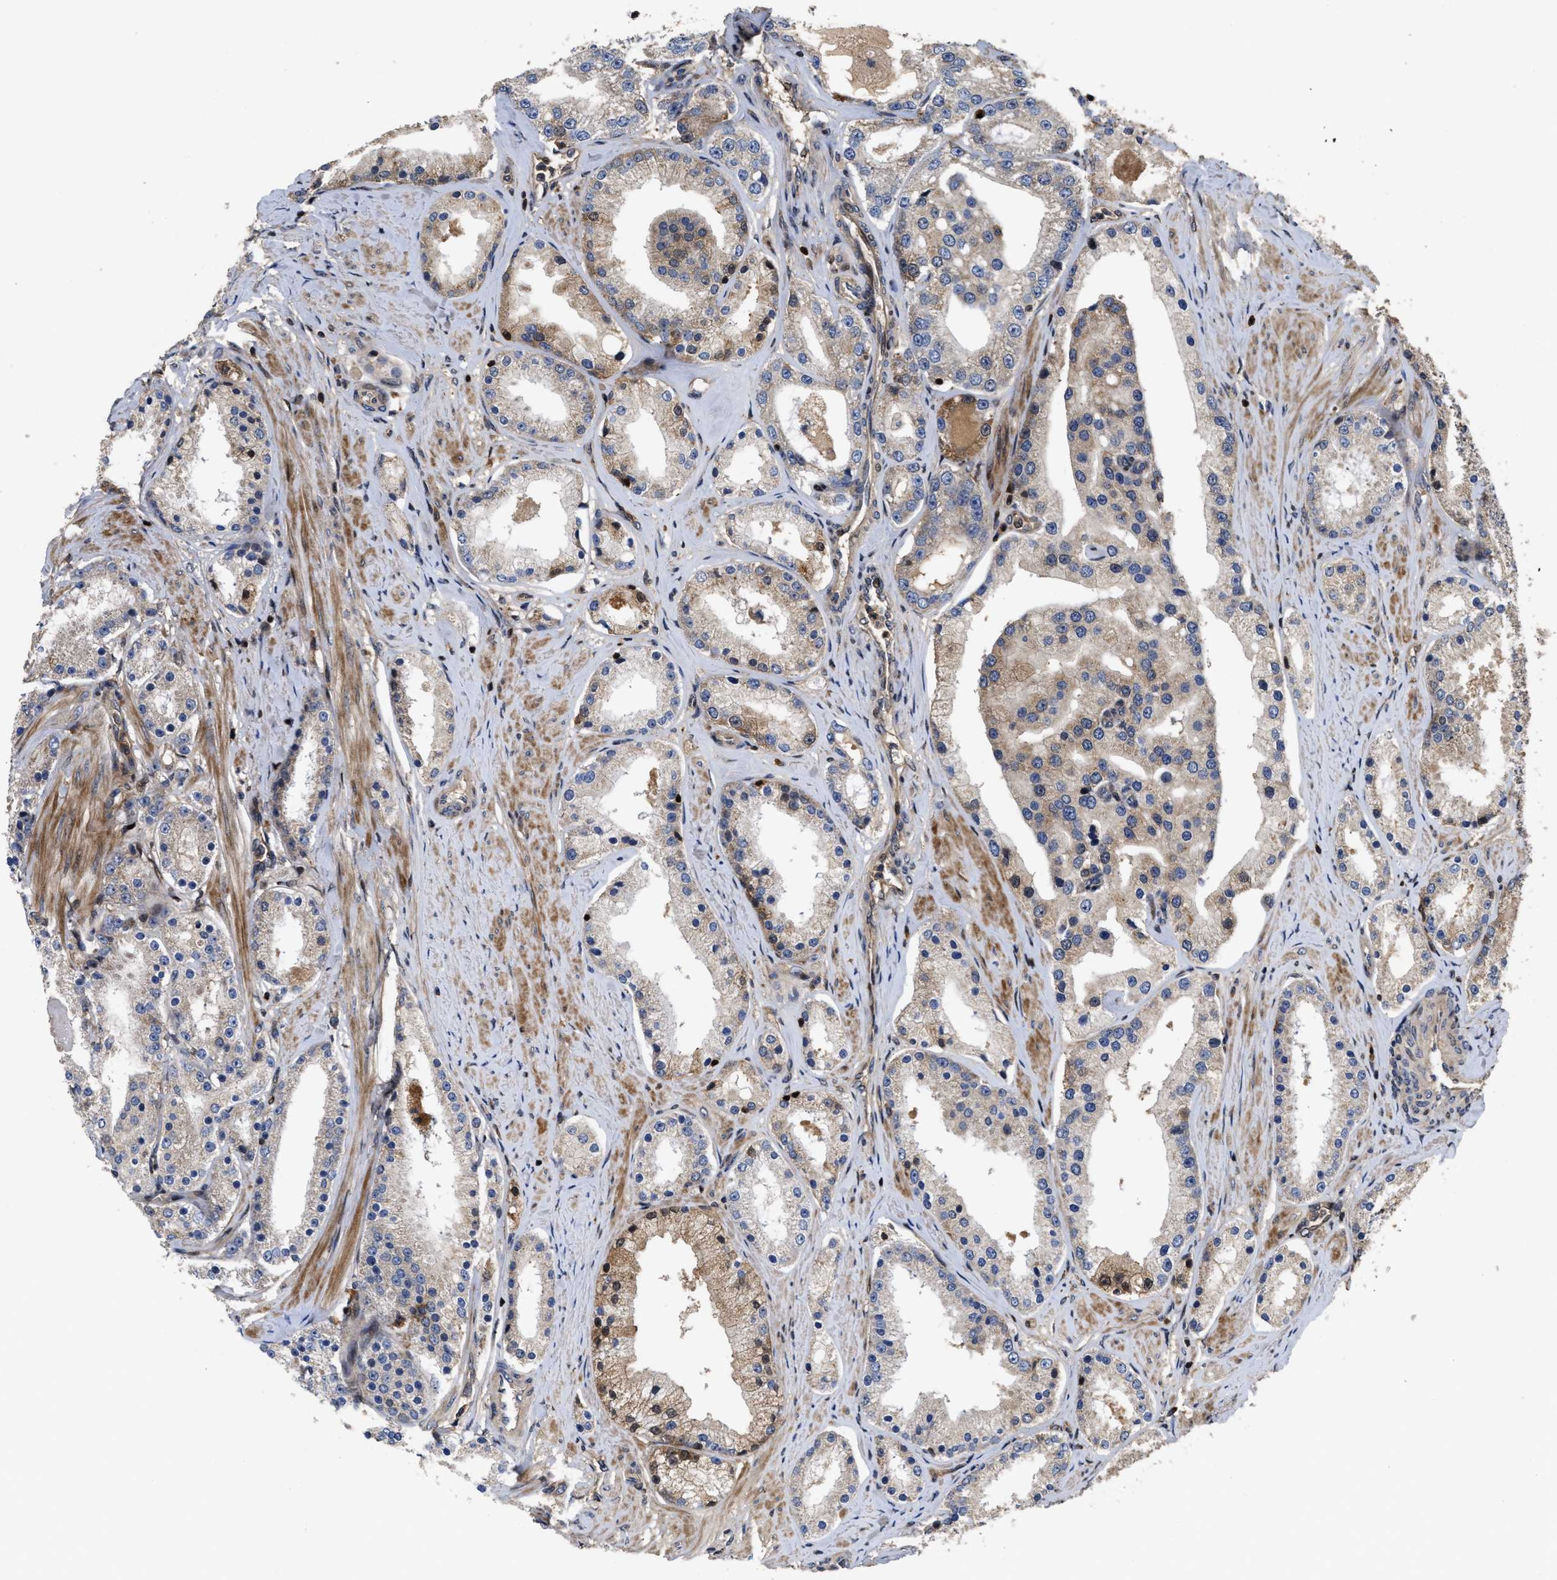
{"staining": {"intensity": "moderate", "quantity": "25%-75%", "location": "cytoplasmic/membranous,nuclear"}, "tissue": "prostate cancer", "cell_type": "Tumor cells", "image_type": "cancer", "snomed": [{"axis": "morphology", "description": "Adenocarcinoma, Low grade"}, {"axis": "topography", "description": "Prostate"}], "caption": "Prostate low-grade adenocarcinoma stained for a protein (brown) demonstrates moderate cytoplasmic/membranous and nuclear positive staining in about 25%-75% of tumor cells.", "gene": "CBR3", "patient": {"sex": "male", "age": 63}}